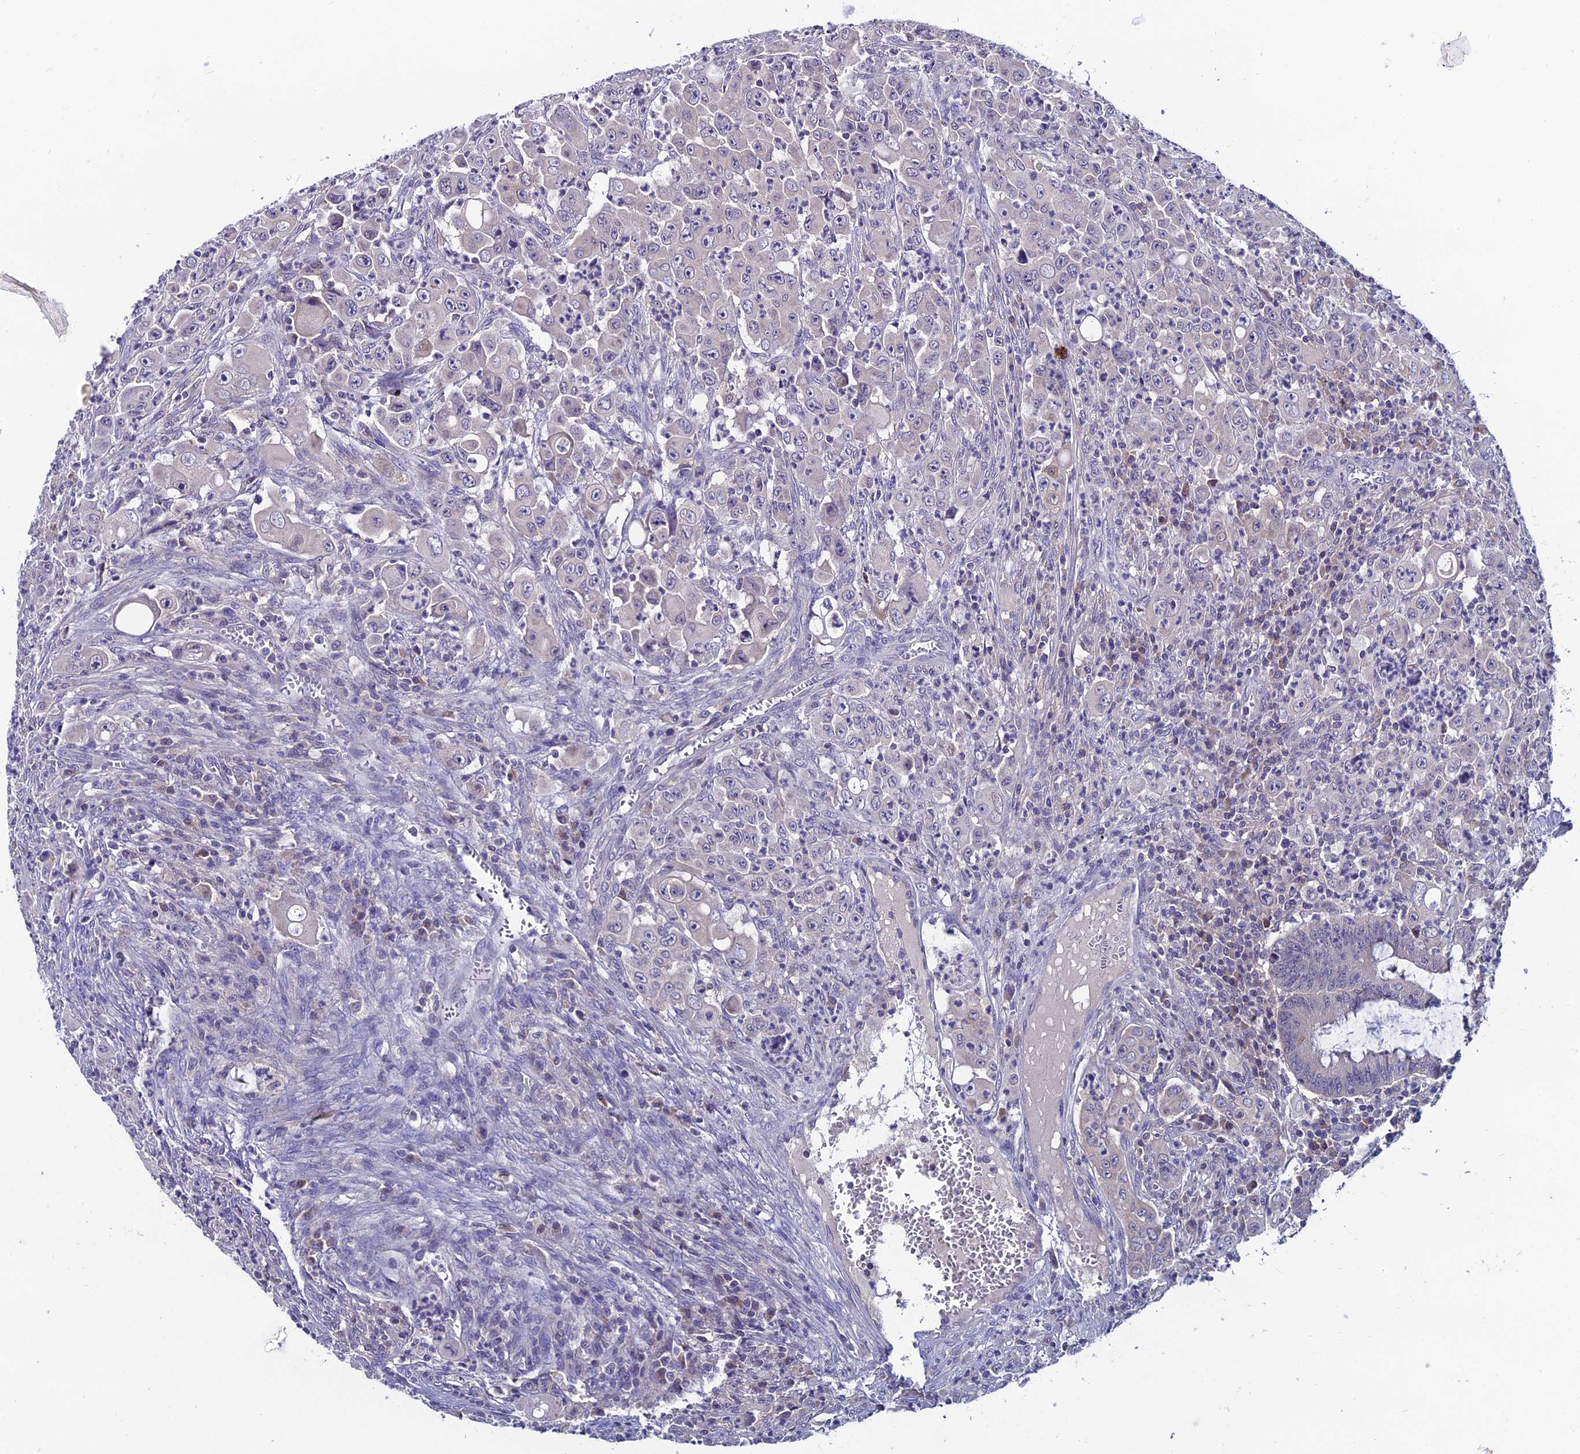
{"staining": {"intensity": "negative", "quantity": "none", "location": "none"}, "tissue": "colorectal cancer", "cell_type": "Tumor cells", "image_type": "cancer", "snomed": [{"axis": "morphology", "description": "Adenocarcinoma, NOS"}, {"axis": "topography", "description": "Colon"}], "caption": "This photomicrograph is of adenocarcinoma (colorectal) stained with IHC to label a protein in brown with the nuclei are counter-stained blue. There is no positivity in tumor cells.", "gene": "LGALS7", "patient": {"sex": "male", "age": 51}}